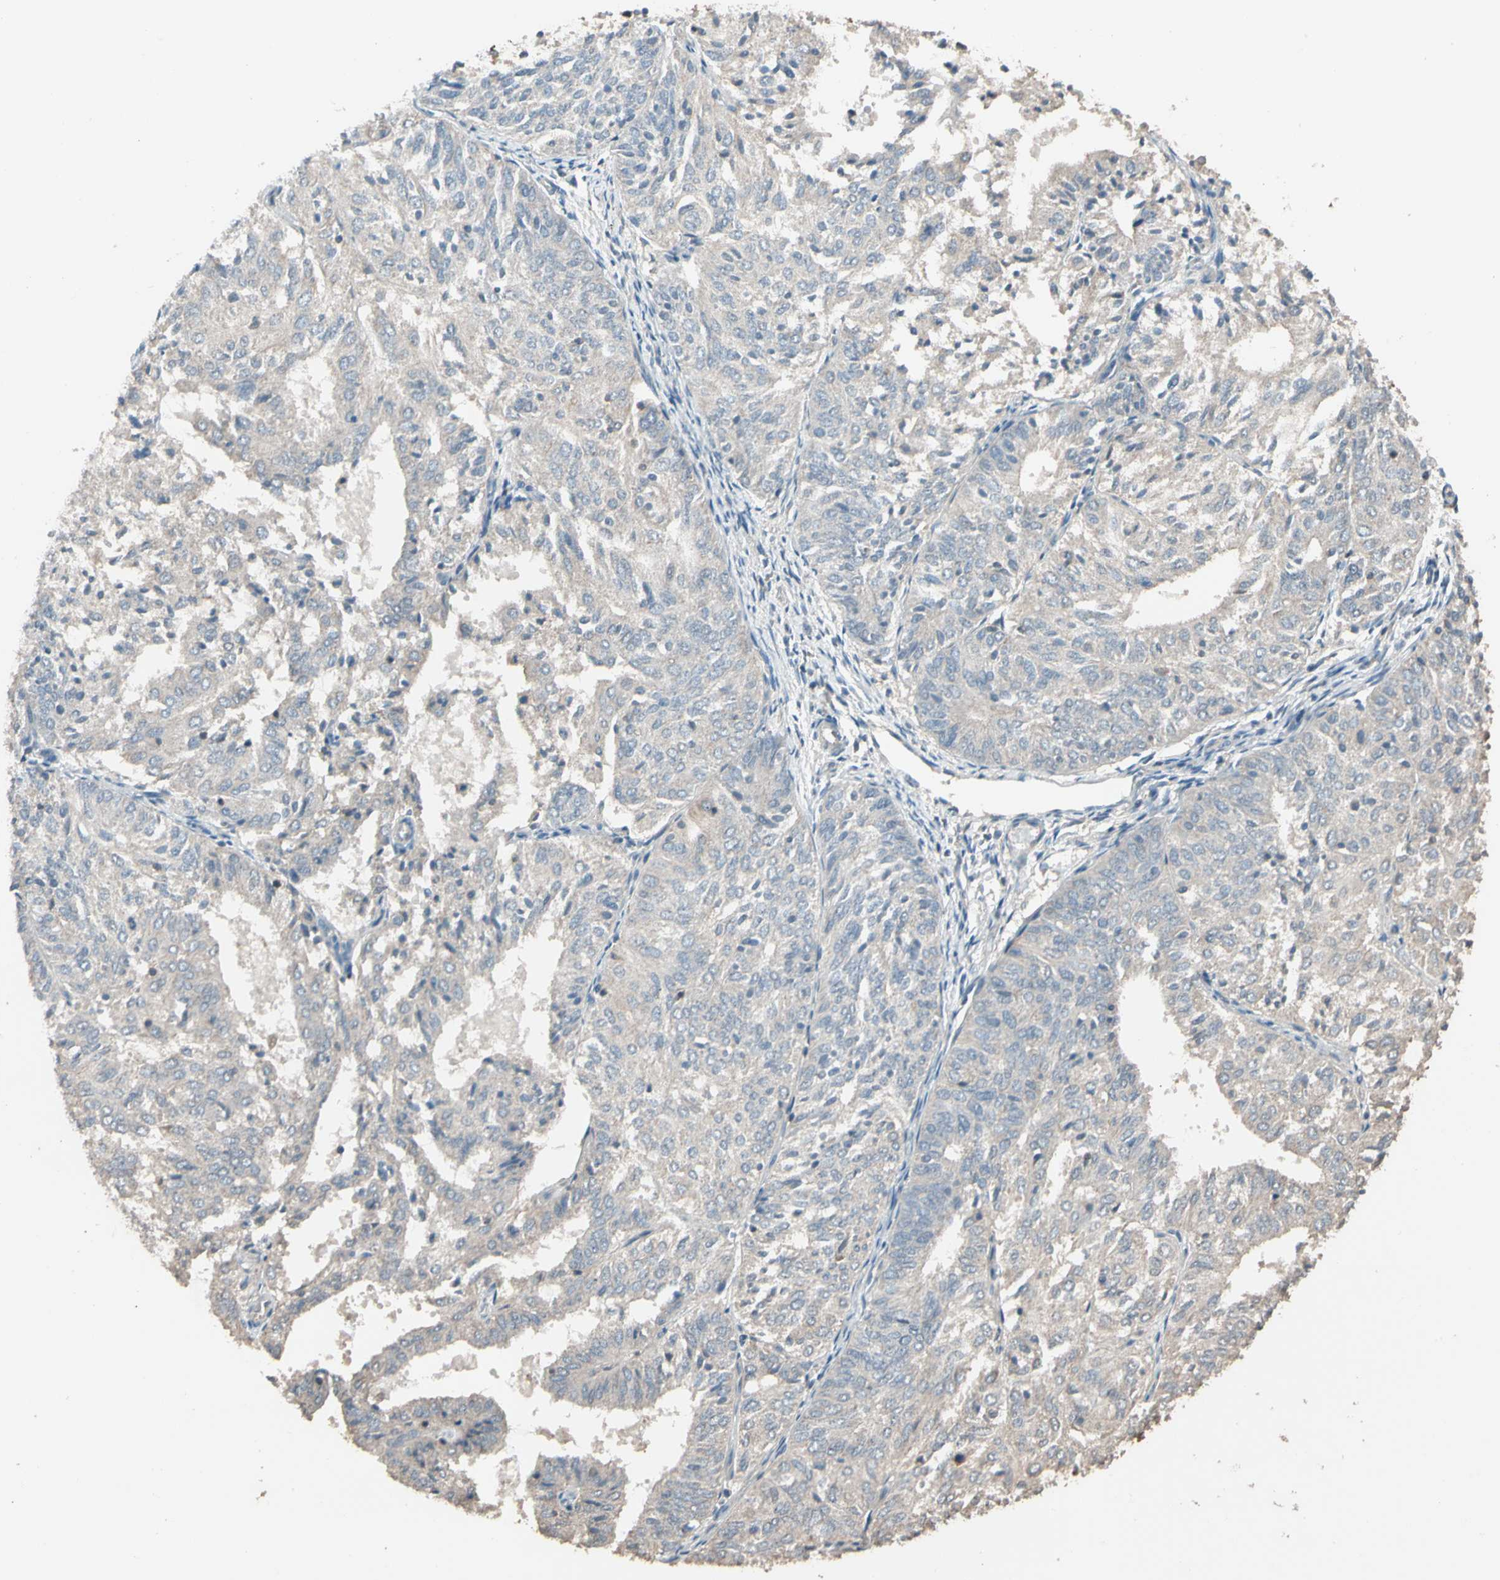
{"staining": {"intensity": "negative", "quantity": "none", "location": "none"}, "tissue": "endometrial cancer", "cell_type": "Tumor cells", "image_type": "cancer", "snomed": [{"axis": "morphology", "description": "Adenocarcinoma, NOS"}, {"axis": "topography", "description": "Uterus"}], "caption": "Adenocarcinoma (endometrial) was stained to show a protein in brown. There is no significant staining in tumor cells.", "gene": "MAP3K7", "patient": {"sex": "female", "age": 60}}